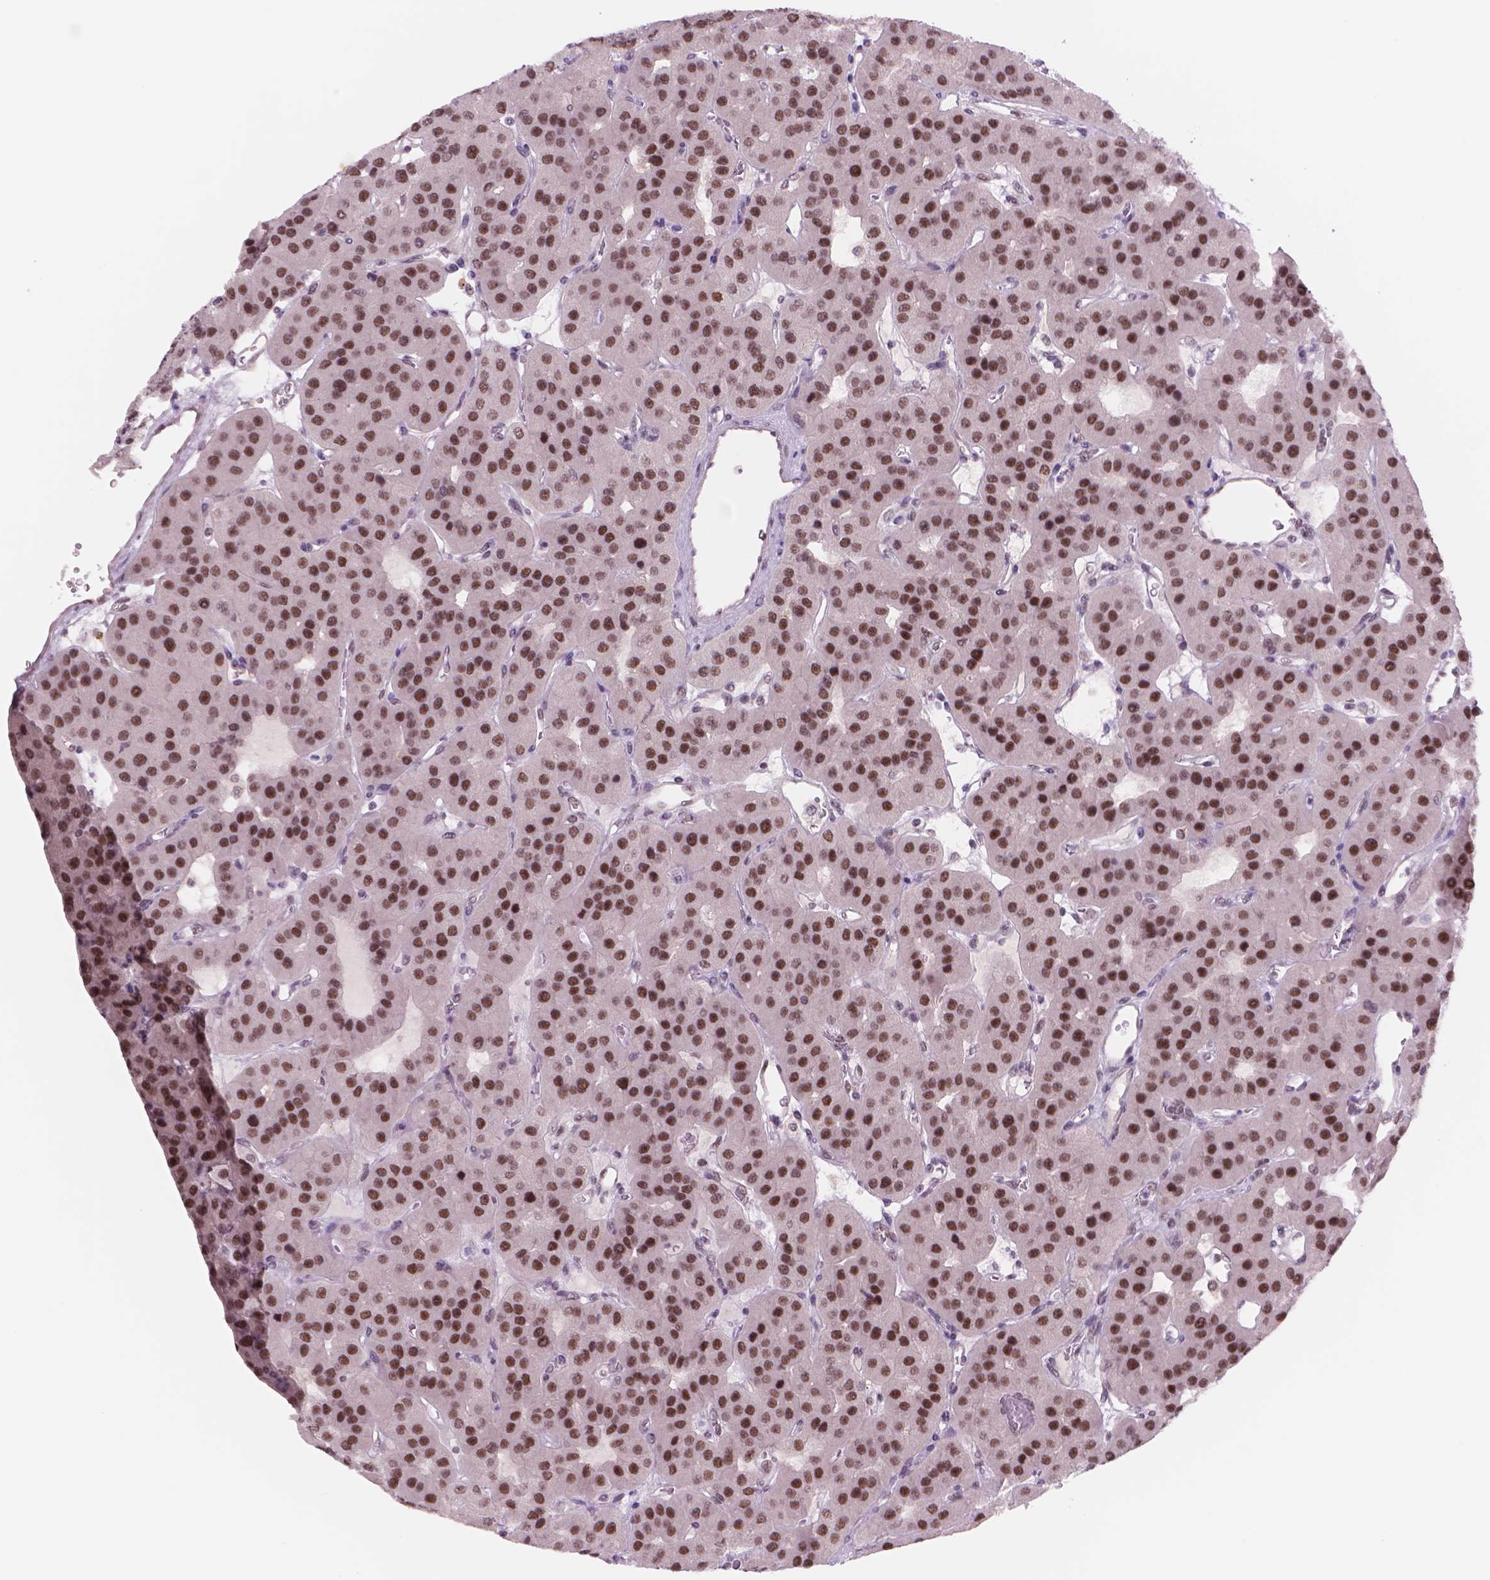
{"staining": {"intensity": "strong", "quantity": ">75%", "location": "nuclear"}, "tissue": "parathyroid gland", "cell_type": "Glandular cells", "image_type": "normal", "snomed": [{"axis": "morphology", "description": "Normal tissue, NOS"}, {"axis": "morphology", "description": "Adenoma, NOS"}, {"axis": "topography", "description": "Parathyroid gland"}], "caption": "Immunohistochemistry staining of normal parathyroid gland, which displays high levels of strong nuclear positivity in about >75% of glandular cells indicating strong nuclear protein expression. The staining was performed using DAB (brown) for protein detection and nuclei were counterstained in hematoxylin (blue).", "gene": "POLR3D", "patient": {"sex": "female", "age": 86}}